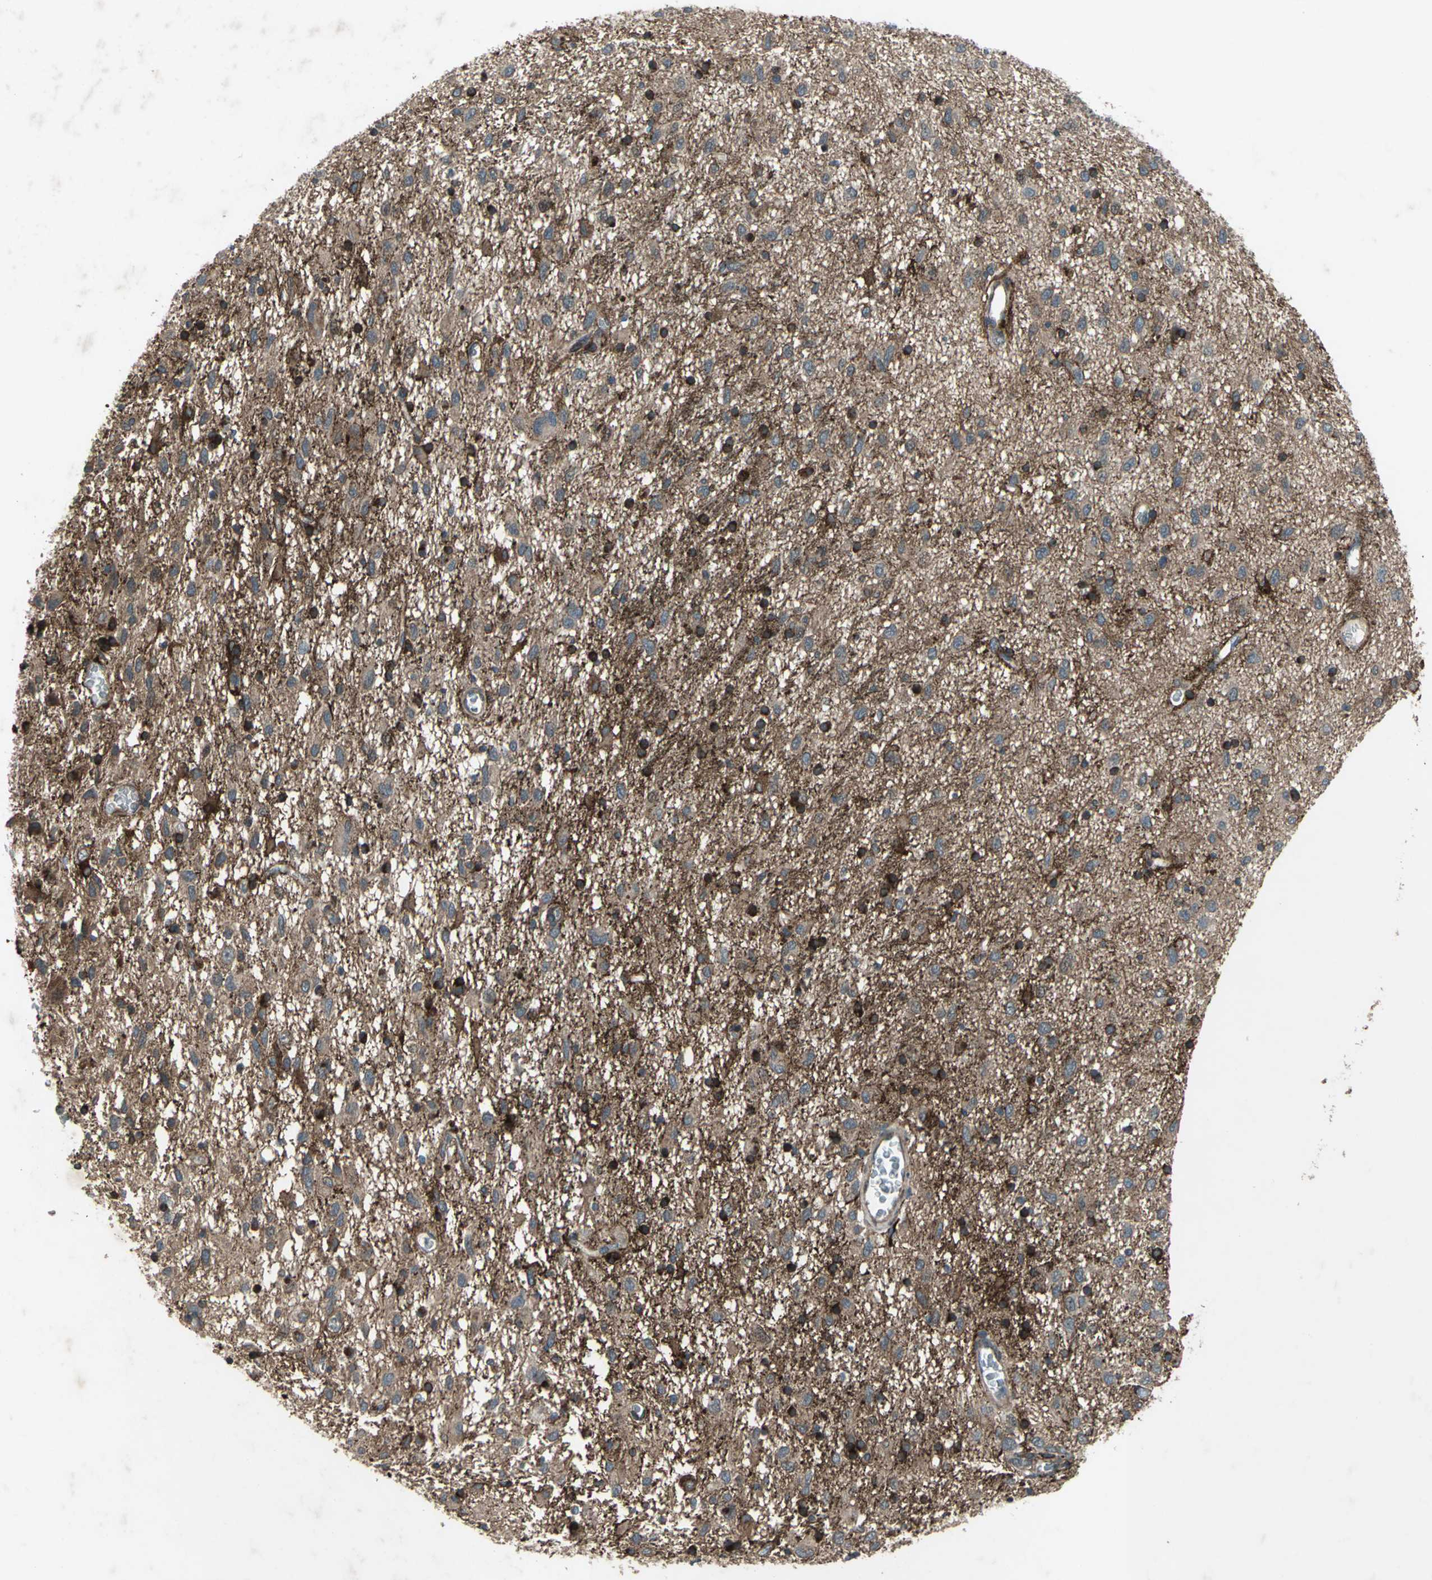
{"staining": {"intensity": "strong", "quantity": "25%-75%", "location": "cytoplasmic/membranous"}, "tissue": "glioma", "cell_type": "Tumor cells", "image_type": "cancer", "snomed": [{"axis": "morphology", "description": "Glioma, malignant, Low grade"}, {"axis": "topography", "description": "Brain"}], "caption": "Immunohistochemical staining of human malignant glioma (low-grade) exhibits high levels of strong cytoplasmic/membranous protein positivity in about 25%-75% of tumor cells.", "gene": "SEPTIN4", "patient": {"sex": "male", "age": 77}}